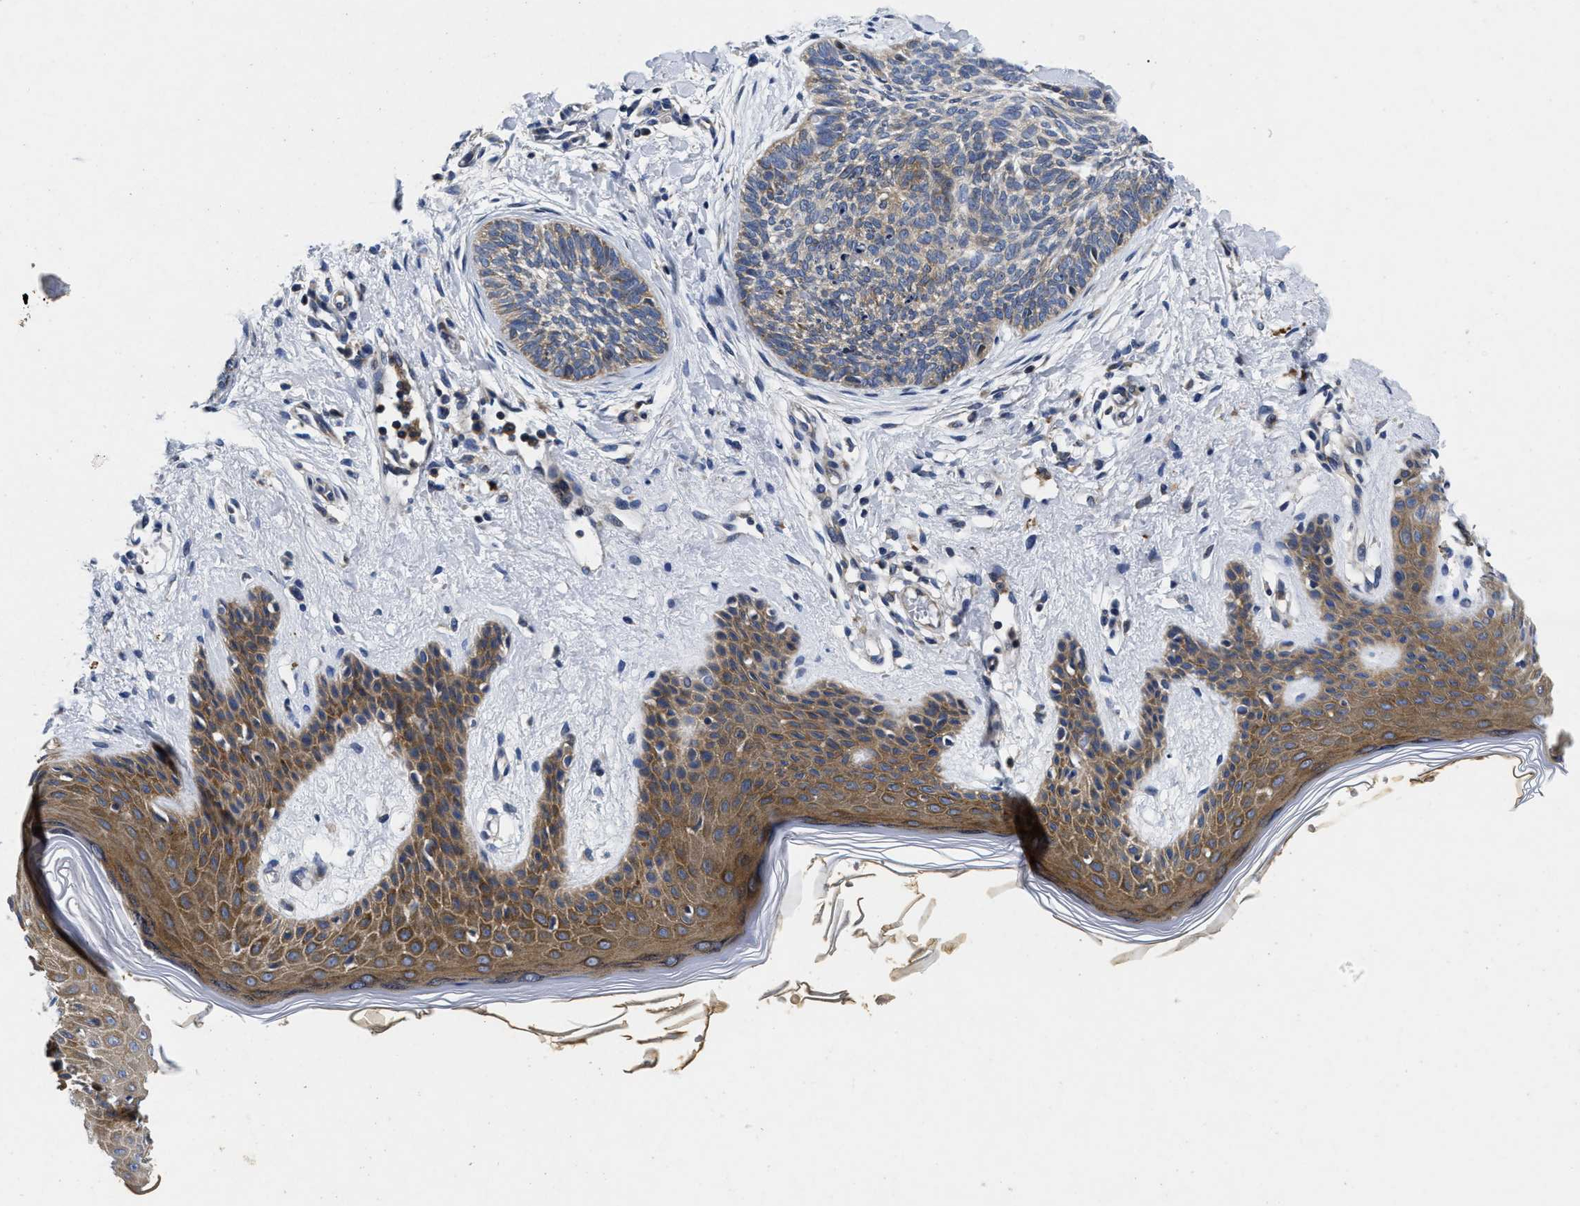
{"staining": {"intensity": "weak", "quantity": ">75%", "location": "cytoplasmic/membranous"}, "tissue": "skin cancer", "cell_type": "Tumor cells", "image_type": "cancer", "snomed": [{"axis": "morphology", "description": "Basal cell carcinoma"}, {"axis": "topography", "description": "Skin"}], "caption": "Skin basal cell carcinoma stained with DAB immunohistochemistry (IHC) shows low levels of weak cytoplasmic/membranous expression in about >75% of tumor cells. (DAB (3,3'-diaminobenzidine) IHC with brightfield microscopy, high magnification).", "gene": "LAD1", "patient": {"sex": "female", "age": 59}}